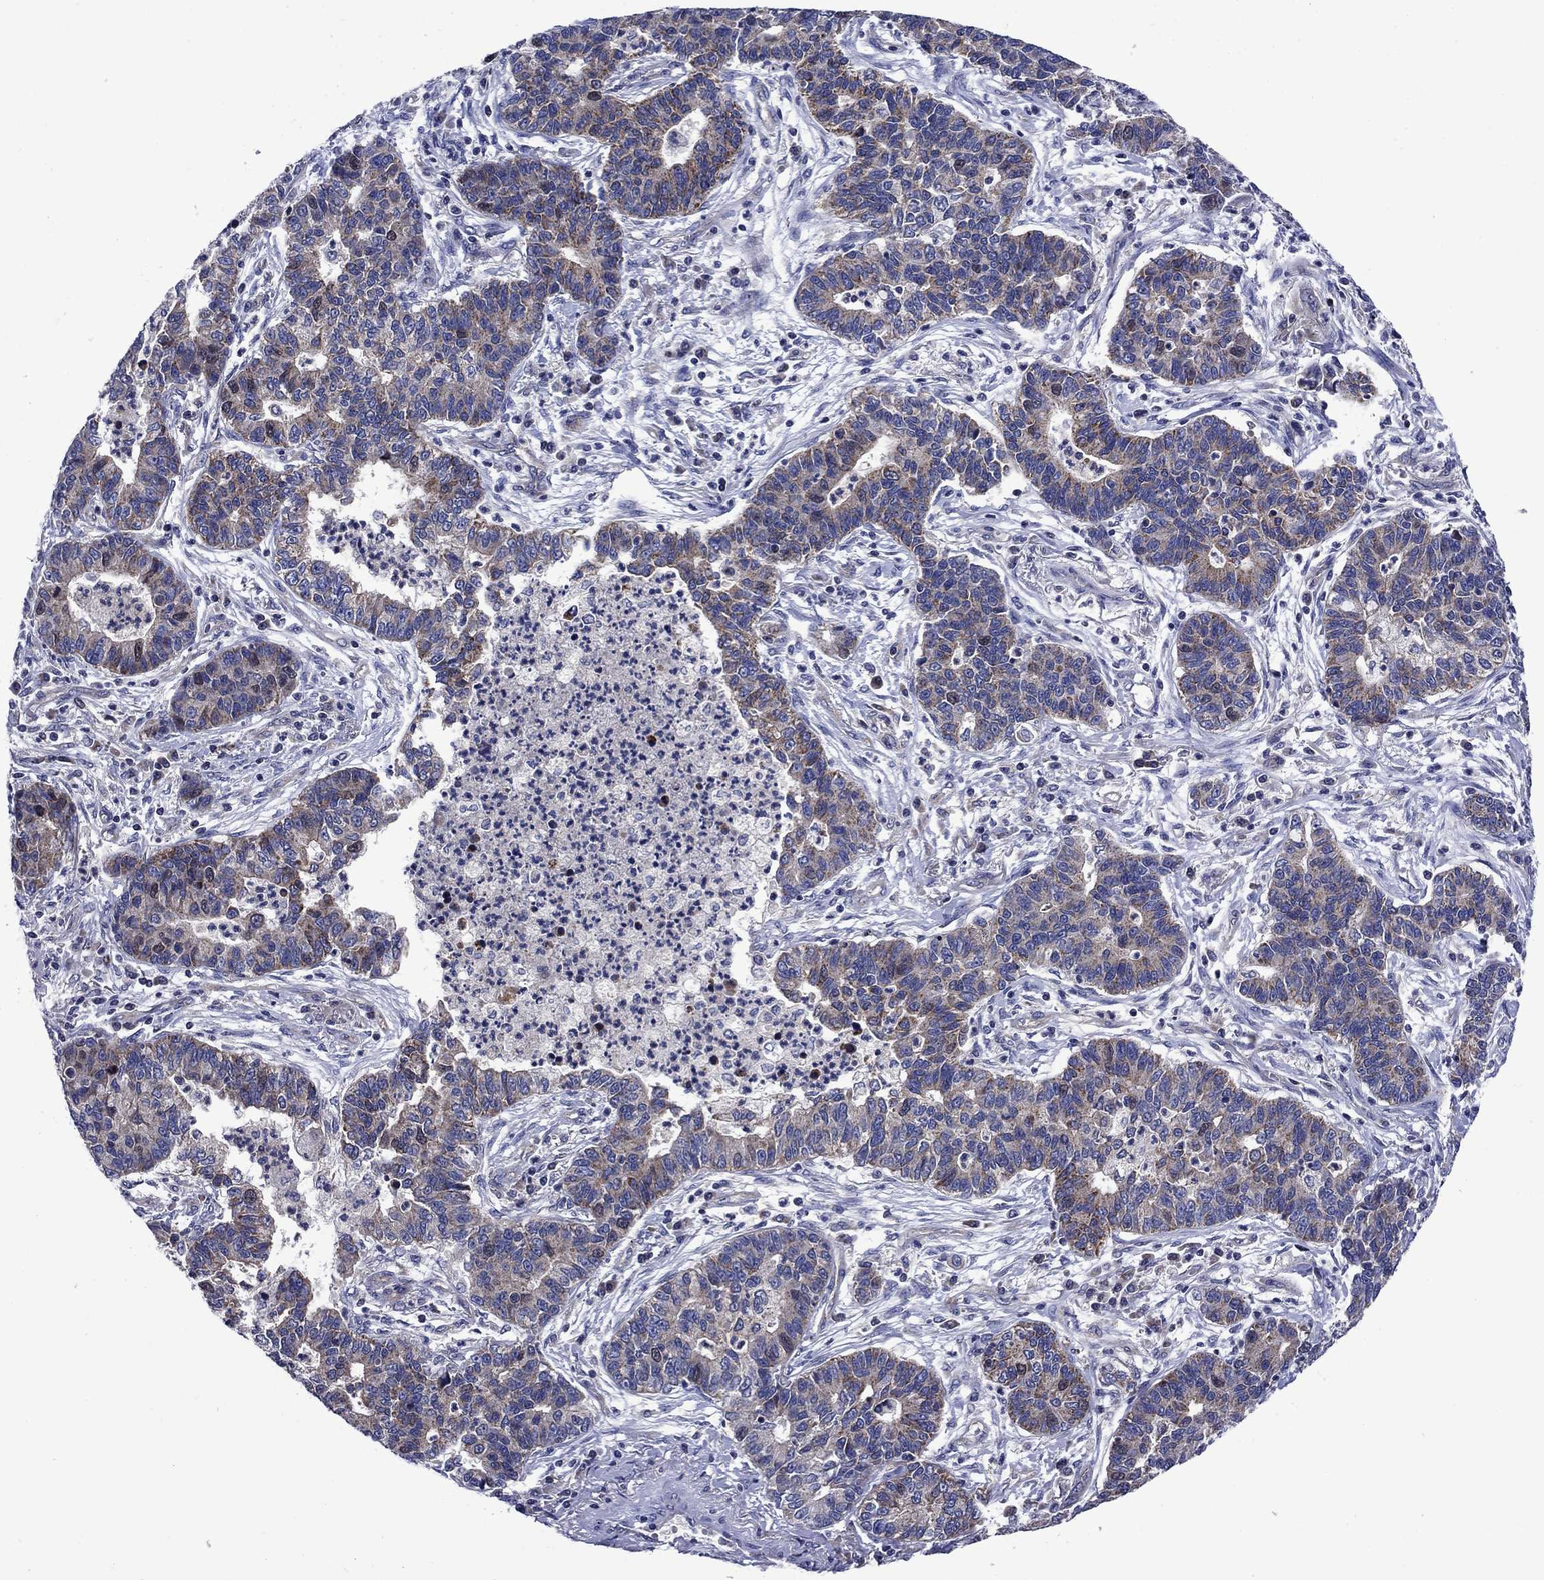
{"staining": {"intensity": "weak", "quantity": "25%-75%", "location": "cytoplasmic/membranous"}, "tissue": "lung cancer", "cell_type": "Tumor cells", "image_type": "cancer", "snomed": [{"axis": "morphology", "description": "Adenocarcinoma, NOS"}, {"axis": "topography", "description": "Lung"}], "caption": "A high-resolution image shows immunohistochemistry (IHC) staining of lung cancer, which demonstrates weak cytoplasmic/membranous positivity in approximately 25%-75% of tumor cells. (Stains: DAB in brown, nuclei in blue, Microscopy: brightfield microscopy at high magnification).", "gene": "KIF22", "patient": {"sex": "female", "age": 57}}